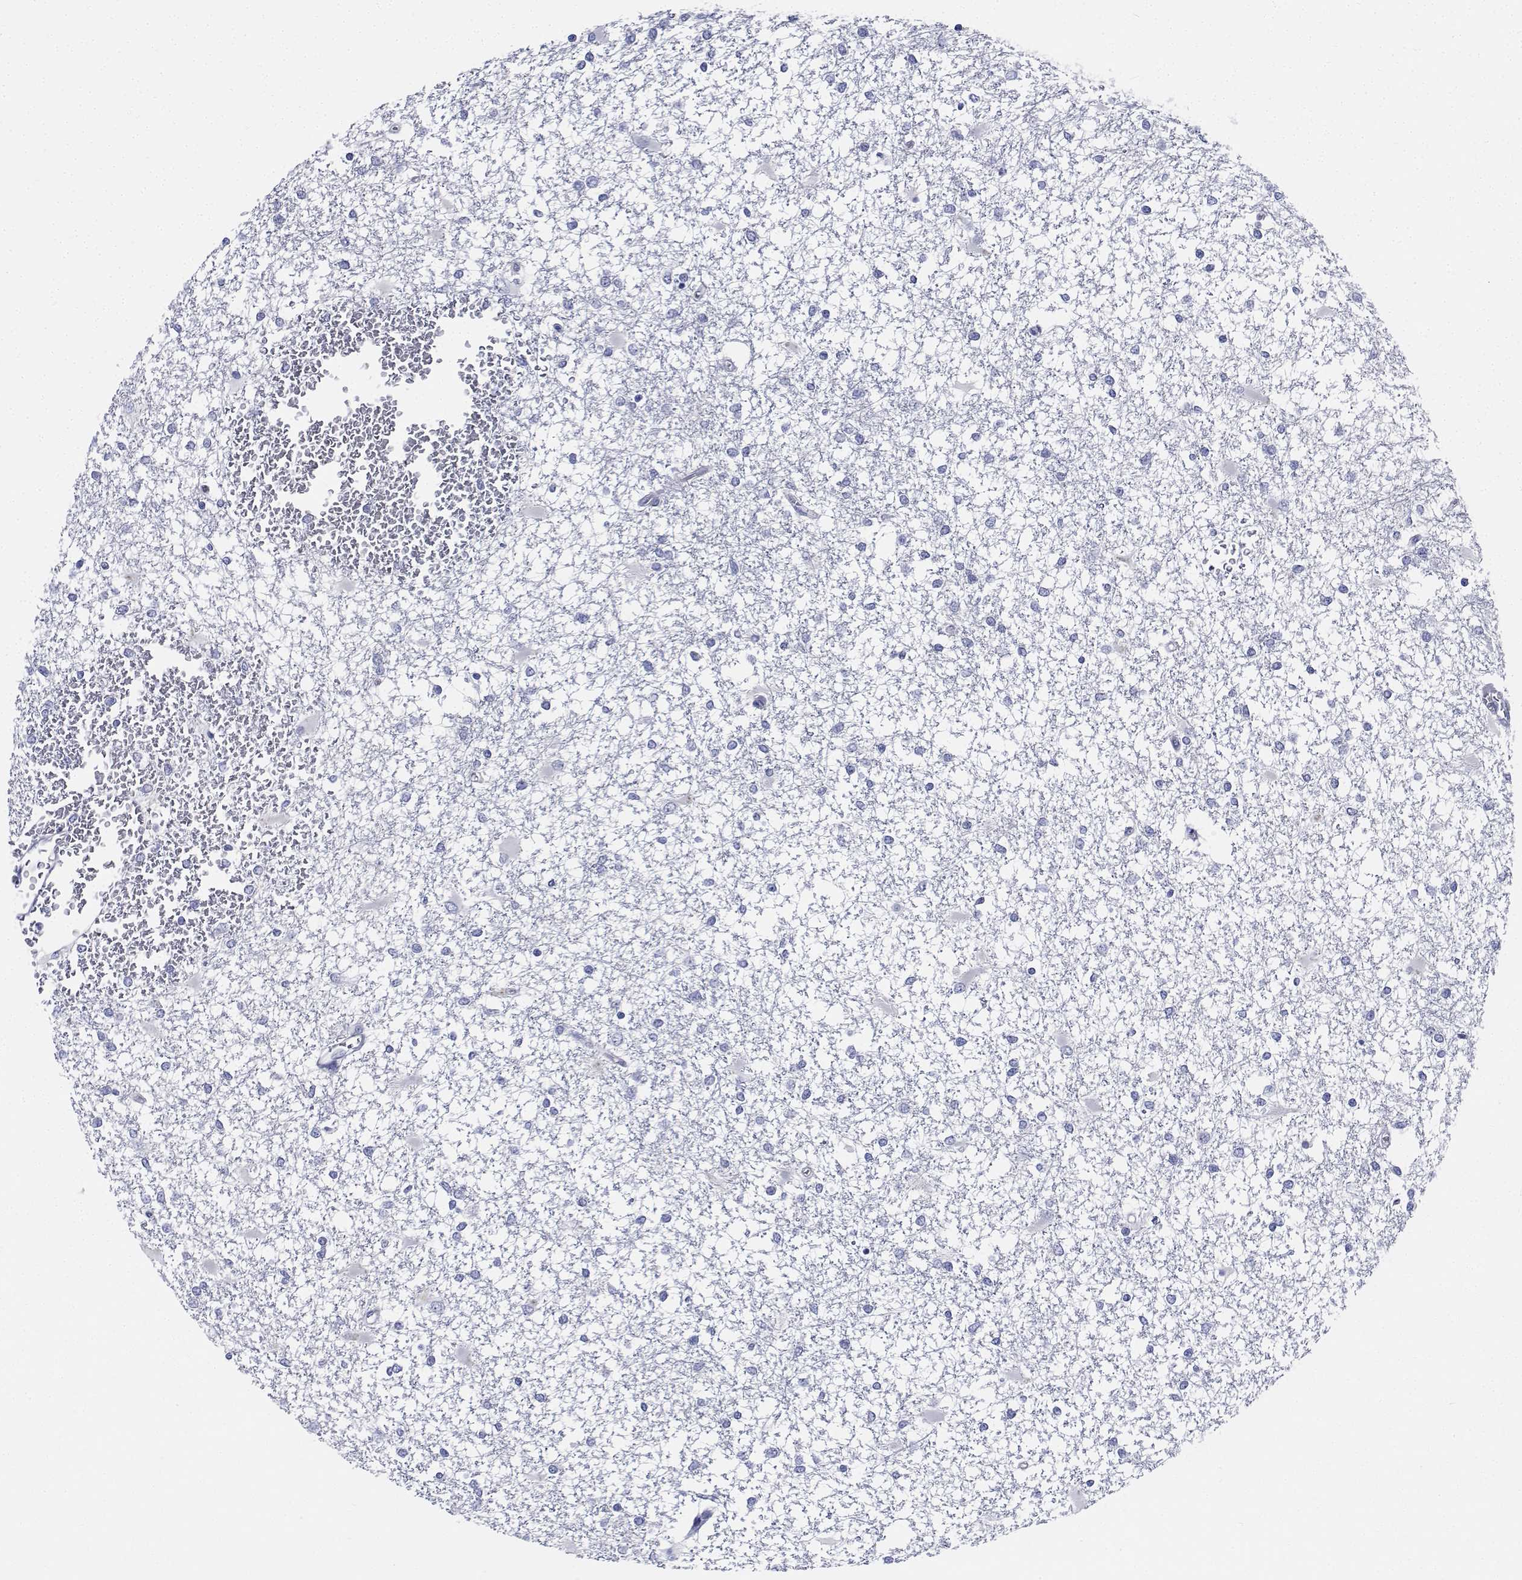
{"staining": {"intensity": "negative", "quantity": "none", "location": "none"}, "tissue": "glioma", "cell_type": "Tumor cells", "image_type": "cancer", "snomed": [{"axis": "morphology", "description": "Glioma, malignant, High grade"}, {"axis": "topography", "description": "Cerebral cortex"}], "caption": "DAB (3,3'-diaminobenzidine) immunohistochemical staining of malignant high-grade glioma exhibits no significant positivity in tumor cells.", "gene": "CDHR3", "patient": {"sex": "male", "age": 79}}